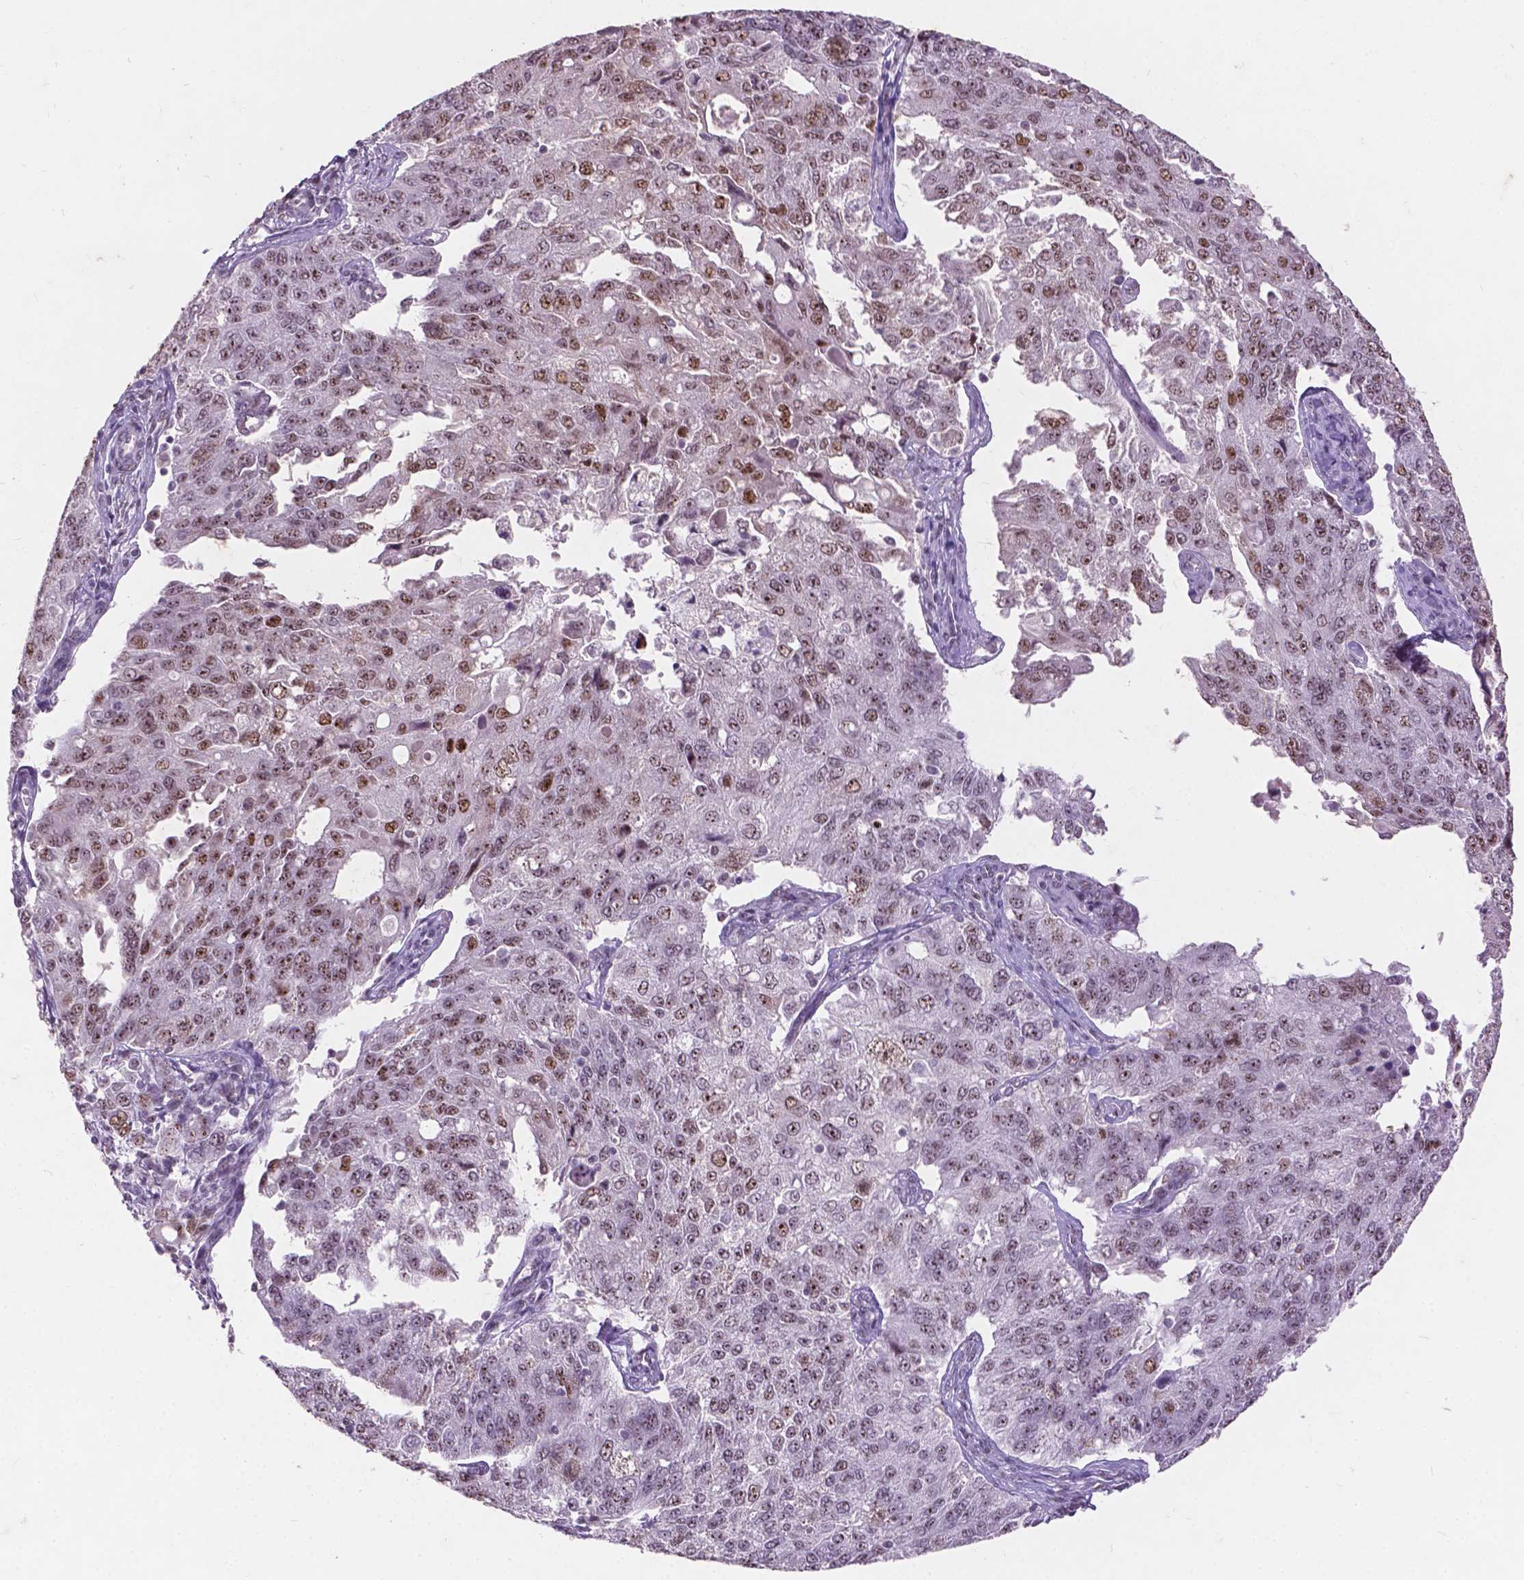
{"staining": {"intensity": "moderate", "quantity": "25%-75%", "location": "nuclear"}, "tissue": "endometrial cancer", "cell_type": "Tumor cells", "image_type": "cancer", "snomed": [{"axis": "morphology", "description": "Adenocarcinoma, NOS"}, {"axis": "topography", "description": "Endometrium"}], "caption": "There is medium levels of moderate nuclear expression in tumor cells of endometrial cancer, as demonstrated by immunohistochemical staining (brown color).", "gene": "COIL", "patient": {"sex": "female", "age": 43}}